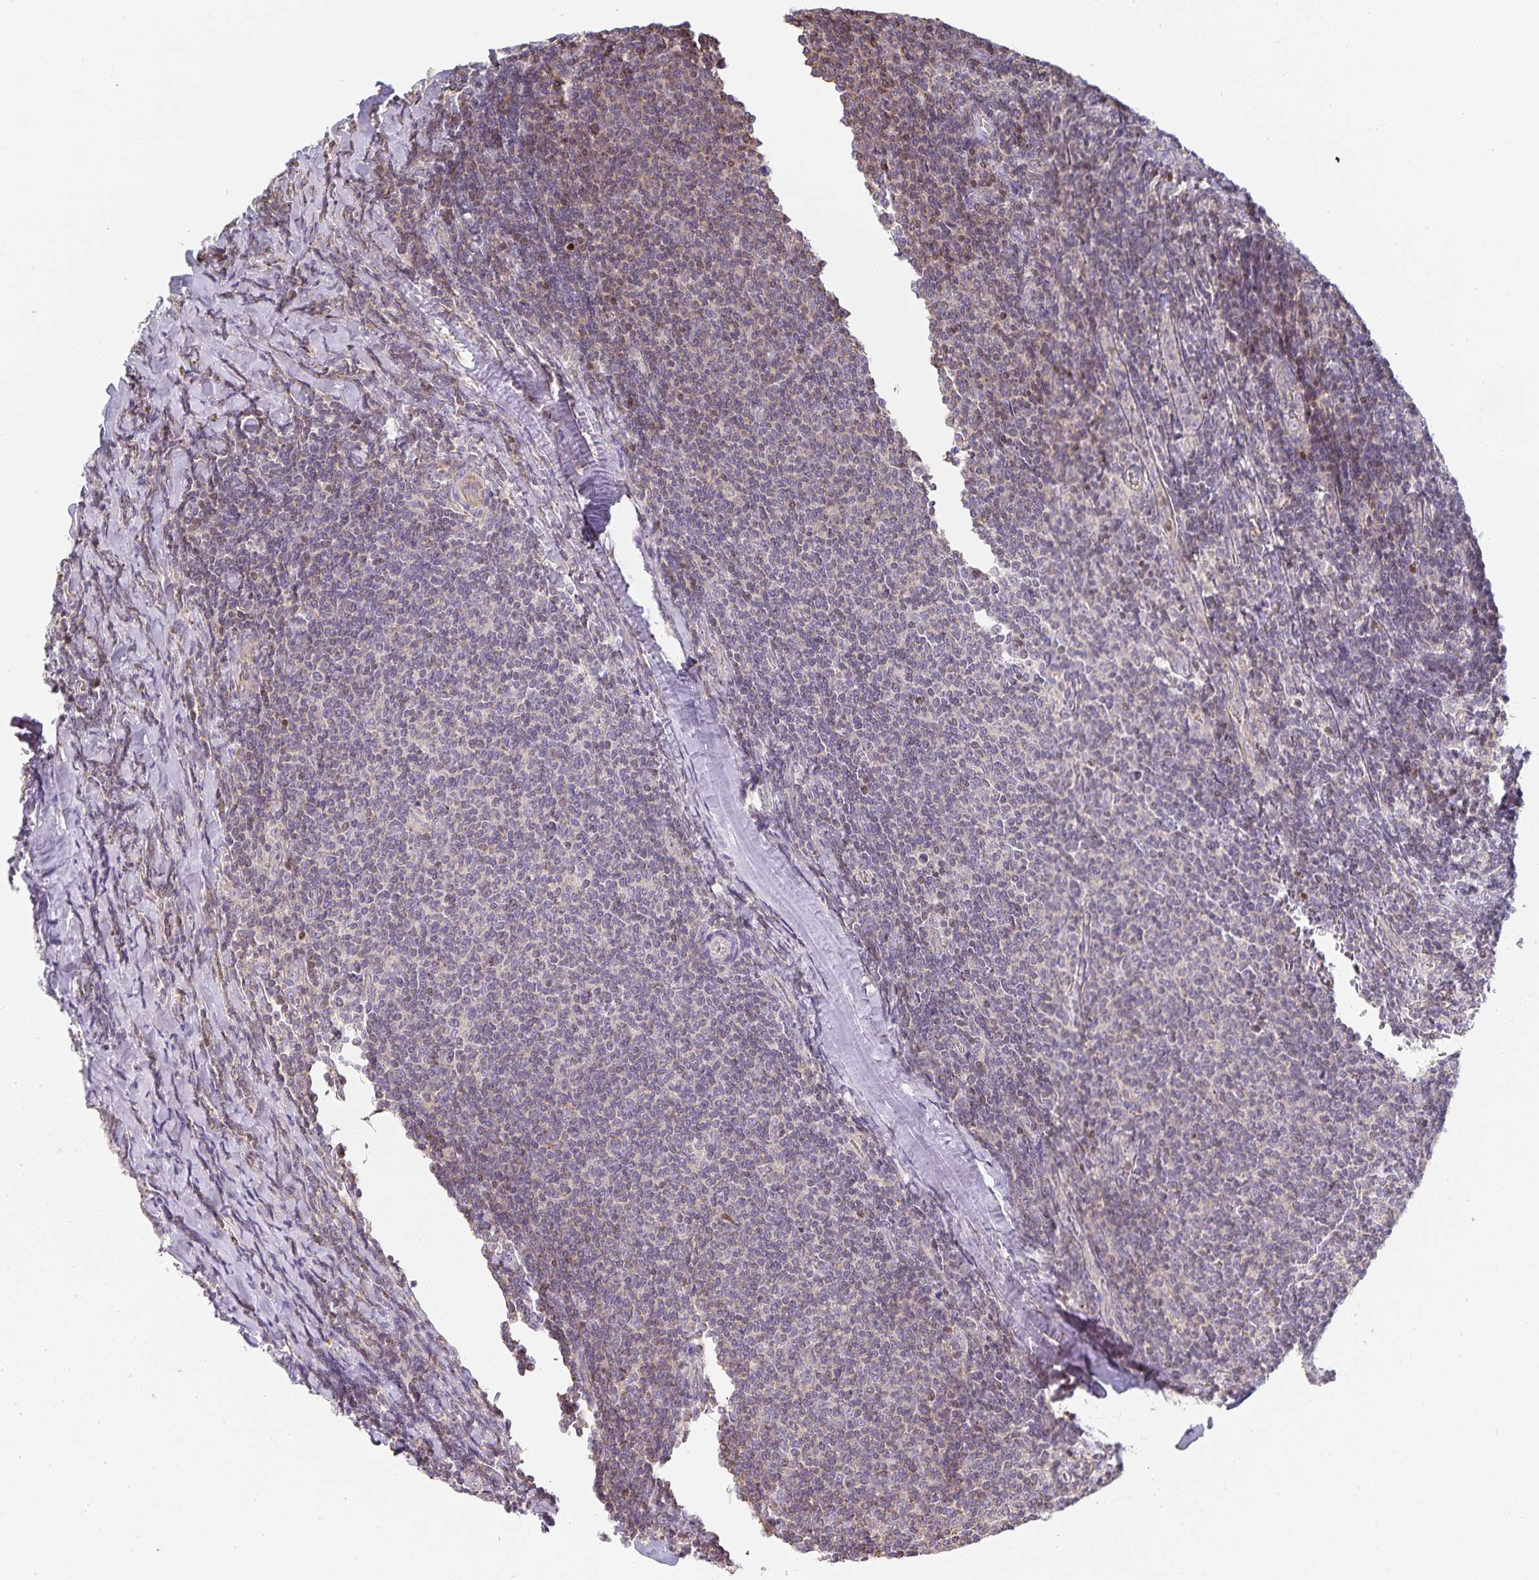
{"staining": {"intensity": "weak", "quantity": "<25%", "location": "nuclear"}, "tissue": "lymphoma", "cell_type": "Tumor cells", "image_type": "cancer", "snomed": [{"axis": "morphology", "description": "Malignant lymphoma, non-Hodgkin's type, Low grade"}, {"axis": "topography", "description": "Lymph node"}], "caption": "Immunohistochemical staining of human lymphoma reveals no significant positivity in tumor cells.", "gene": "GATA3", "patient": {"sex": "male", "age": 52}}